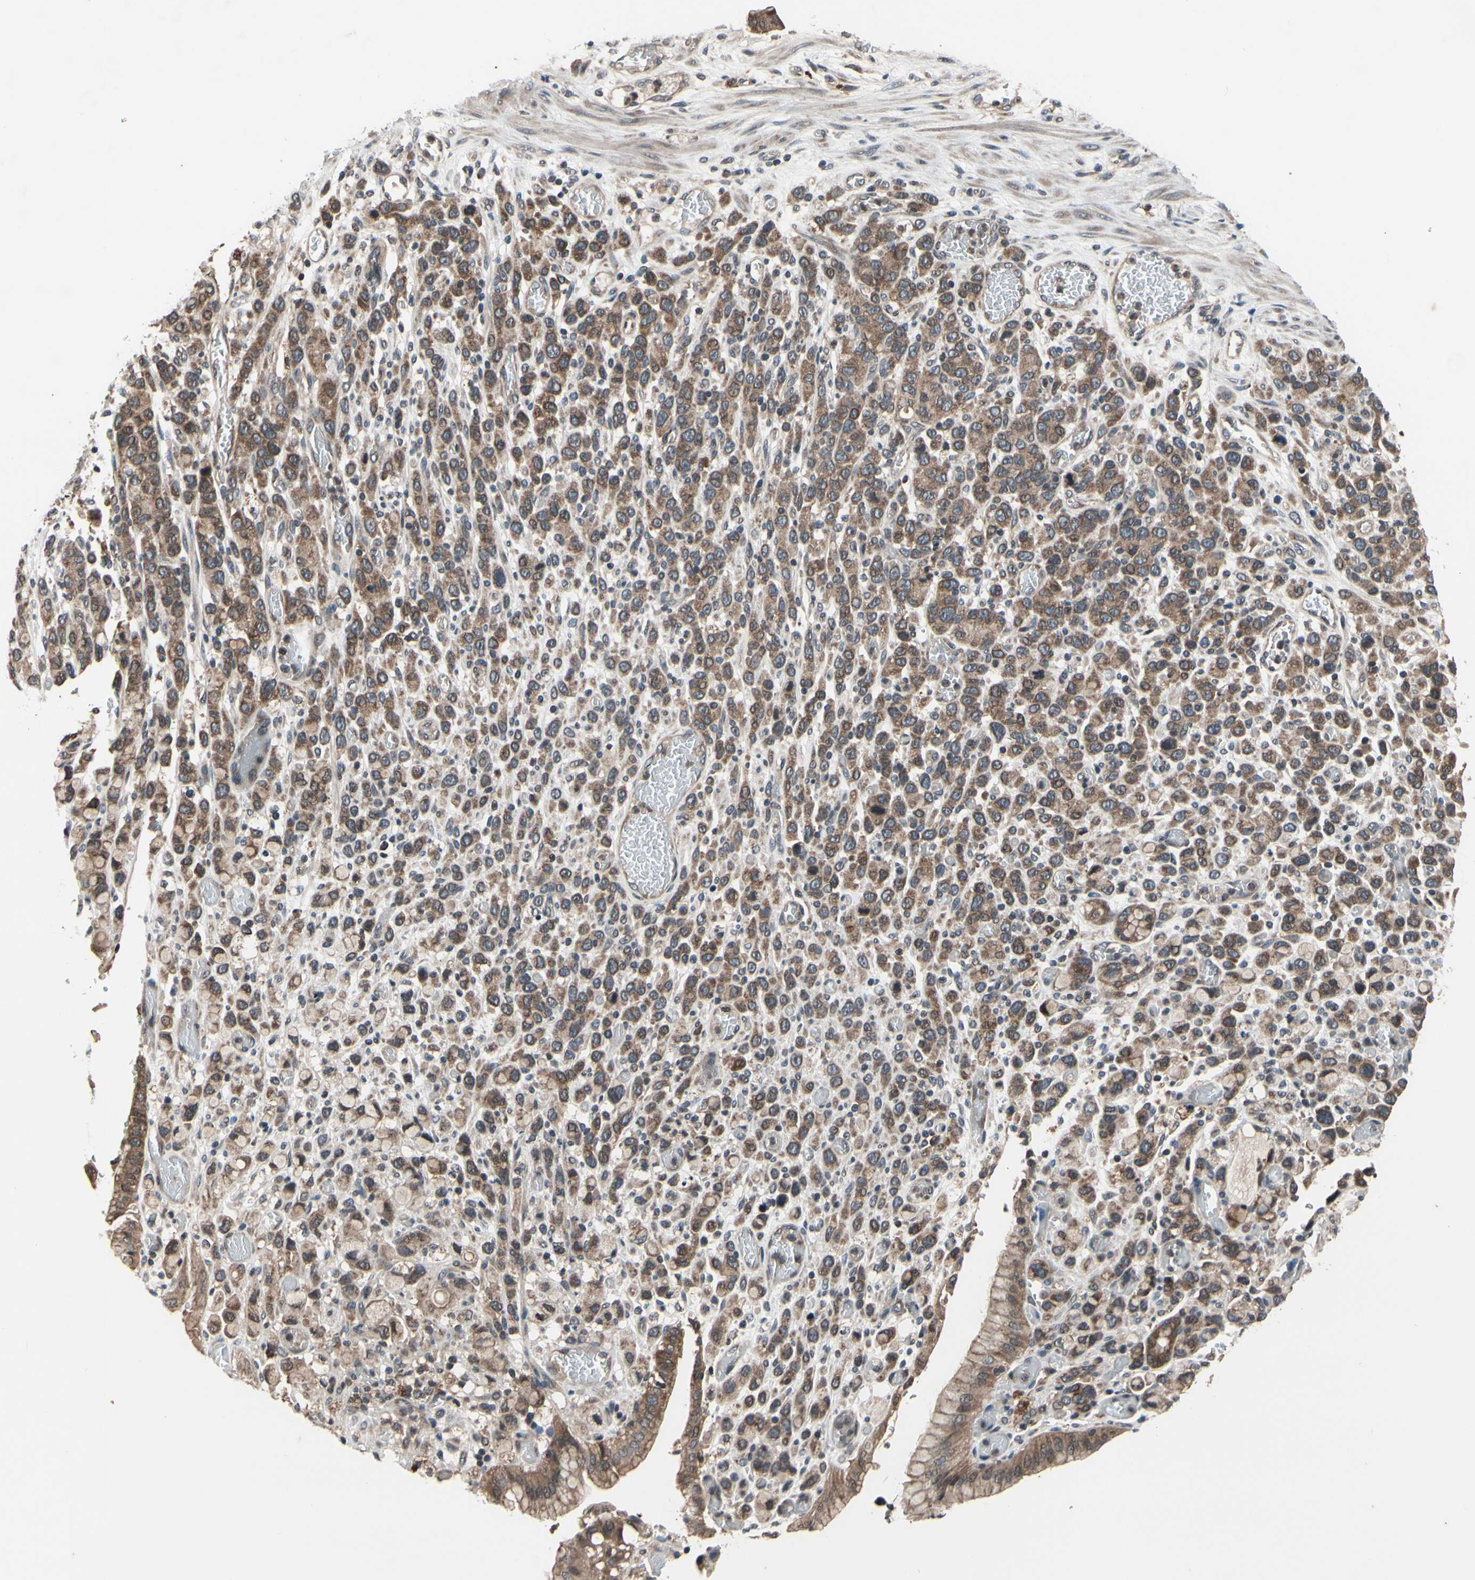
{"staining": {"intensity": "moderate", "quantity": ">75%", "location": "cytoplasmic/membranous"}, "tissue": "stomach cancer", "cell_type": "Tumor cells", "image_type": "cancer", "snomed": [{"axis": "morphology", "description": "Normal tissue, NOS"}, {"axis": "morphology", "description": "Adenocarcinoma, NOS"}, {"axis": "morphology", "description": "Adenocarcinoma, High grade"}, {"axis": "topography", "description": "Stomach, upper"}, {"axis": "topography", "description": "Stomach"}], "caption": "High-power microscopy captured an immunohistochemistry (IHC) histopathology image of adenocarcinoma (stomach), revealing moderate cytoplasmic/membranous expression in about >75% of tumor cells.", "gene": "MBTPS2", "patient": {"sex": "female", "age": 65}}